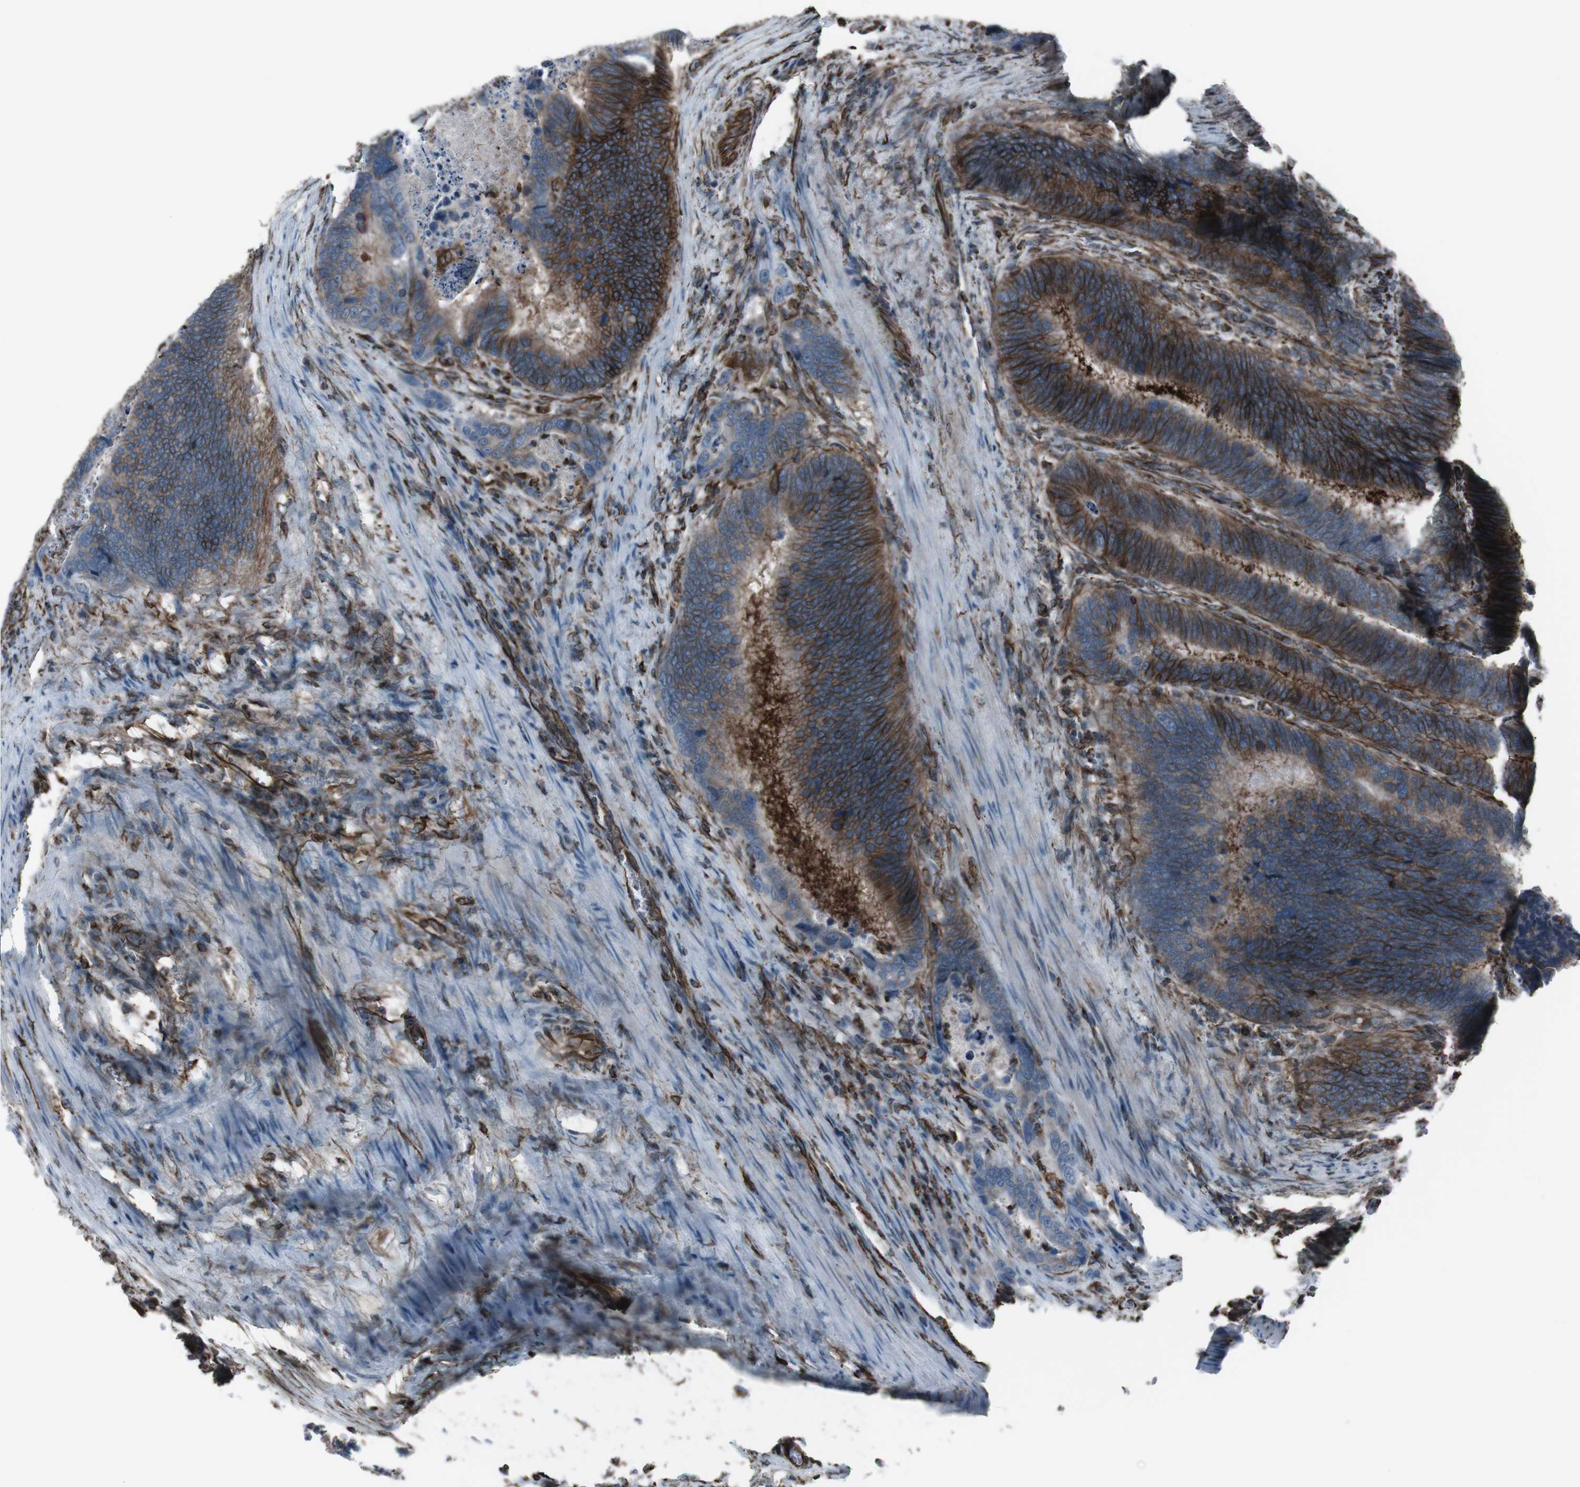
{"staining": {"intensity": "moderate", "quantity": ">75%", "location": "cytoplasmic/membranous"}, "tissue": "colorectal cancer", "cell_type": "Tumor cells", "image_type": "cancer", "snomed": [{"axis": "morphology", "description": "Adenocarcinoma, NOS"}, {"axis": "topography", "description": "Colon"}], "caption": "Protein staining of adenocarcinoma (colorectal) tissue exhibits moderate cytoplasmic/membranous expression in approximately >75% of tumor cells.", "gene": "TMEM141", "patient": {"sex": "male", "age": 72}}